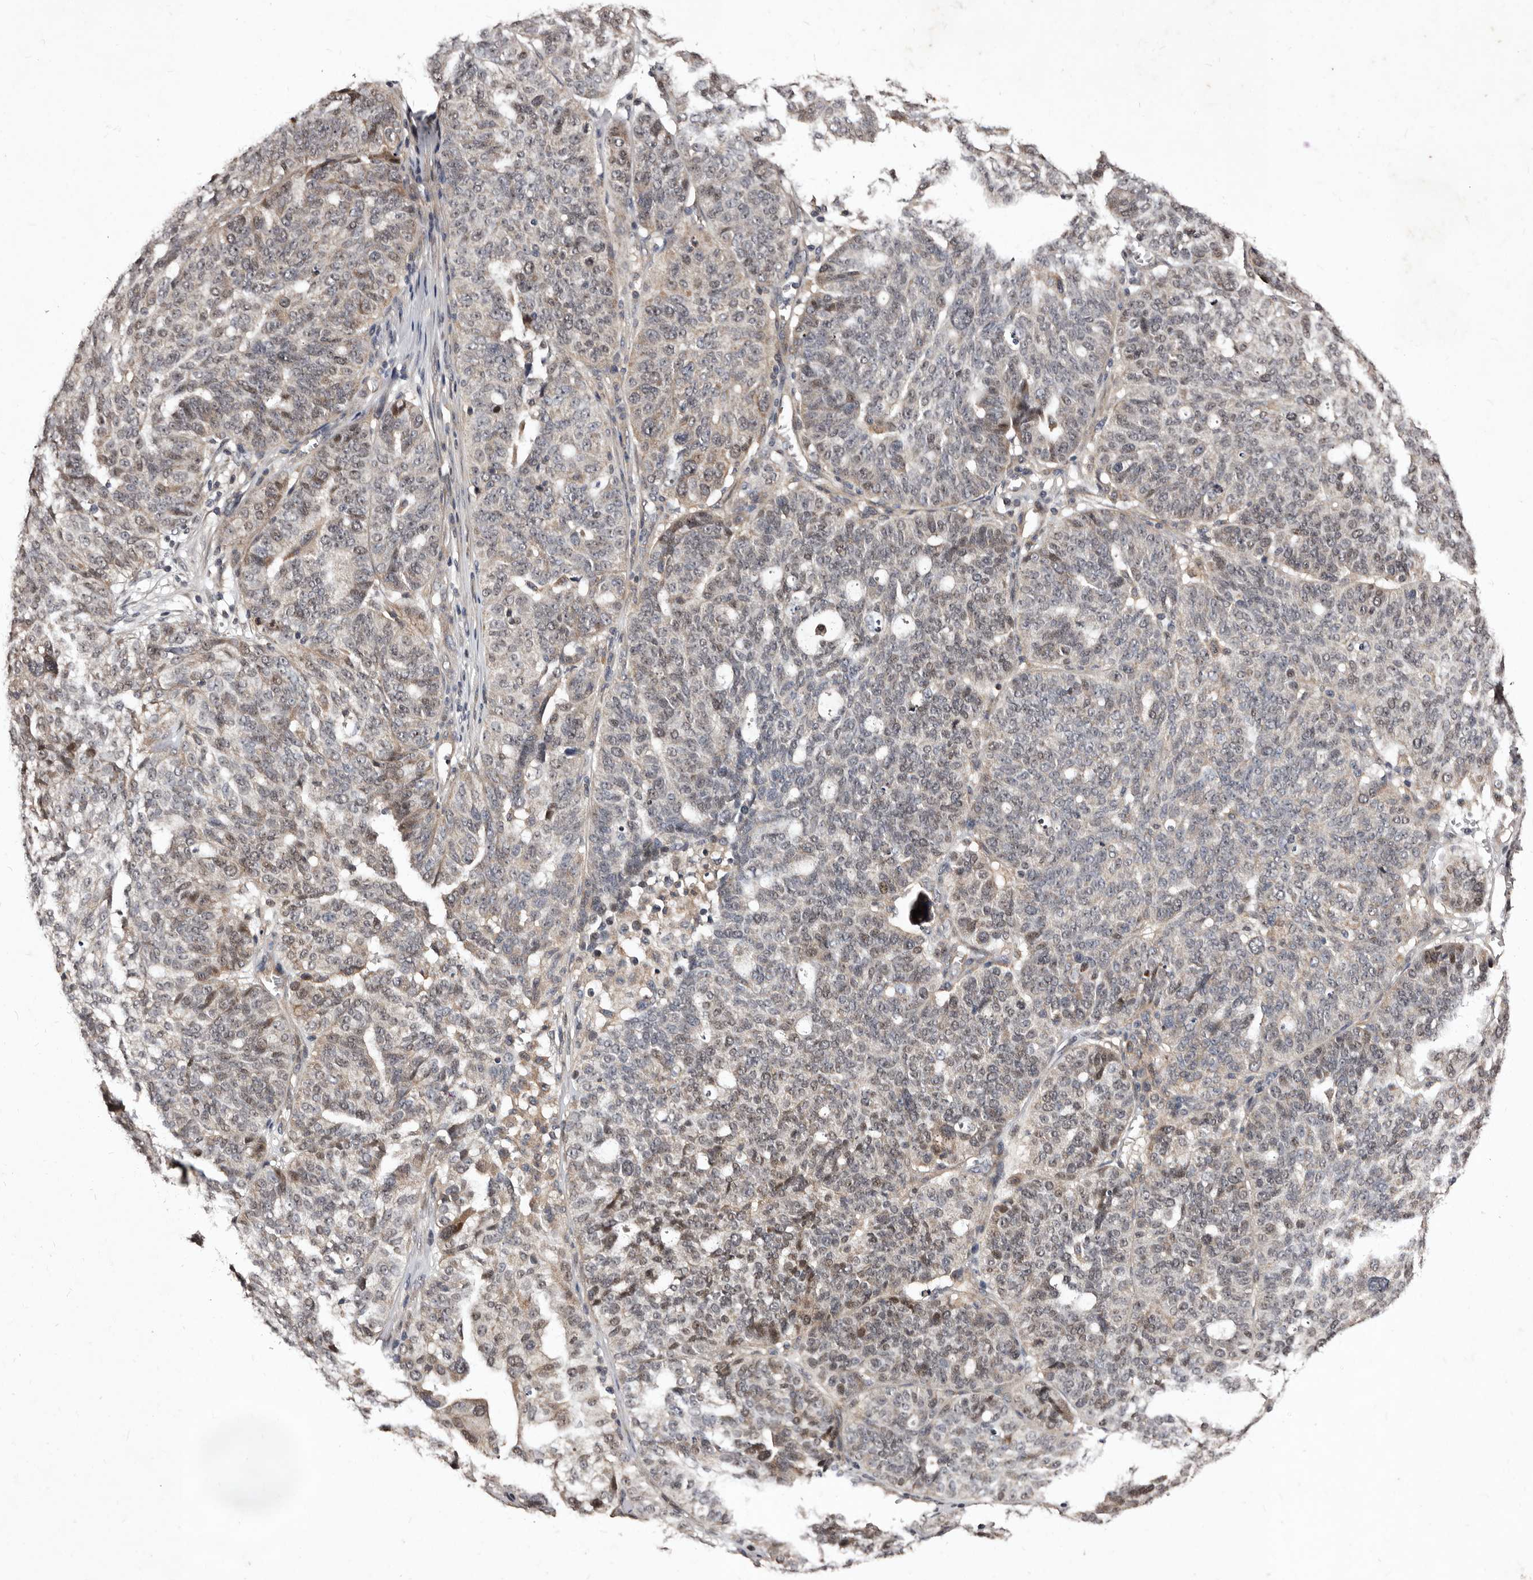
{"staining": {"intensity": "weak", "quantity": "<25%", "location": "nuclear"}, "tissue": "ovarian cancer", "cell_type": "Tumor cells", "image_type": "cancer", "snomed": [{"axis": "morphology", "description": "Cystadenocarcinoma, serous, NOS"}, {"axis": "topography", "description": "Ovary"}], "caption": "Immunohistochemistry of ovarian cancer exhibits no positivity in tumor cells.", "gene": "MKRN3", "patient": {"sex": "female", "age": 59}}